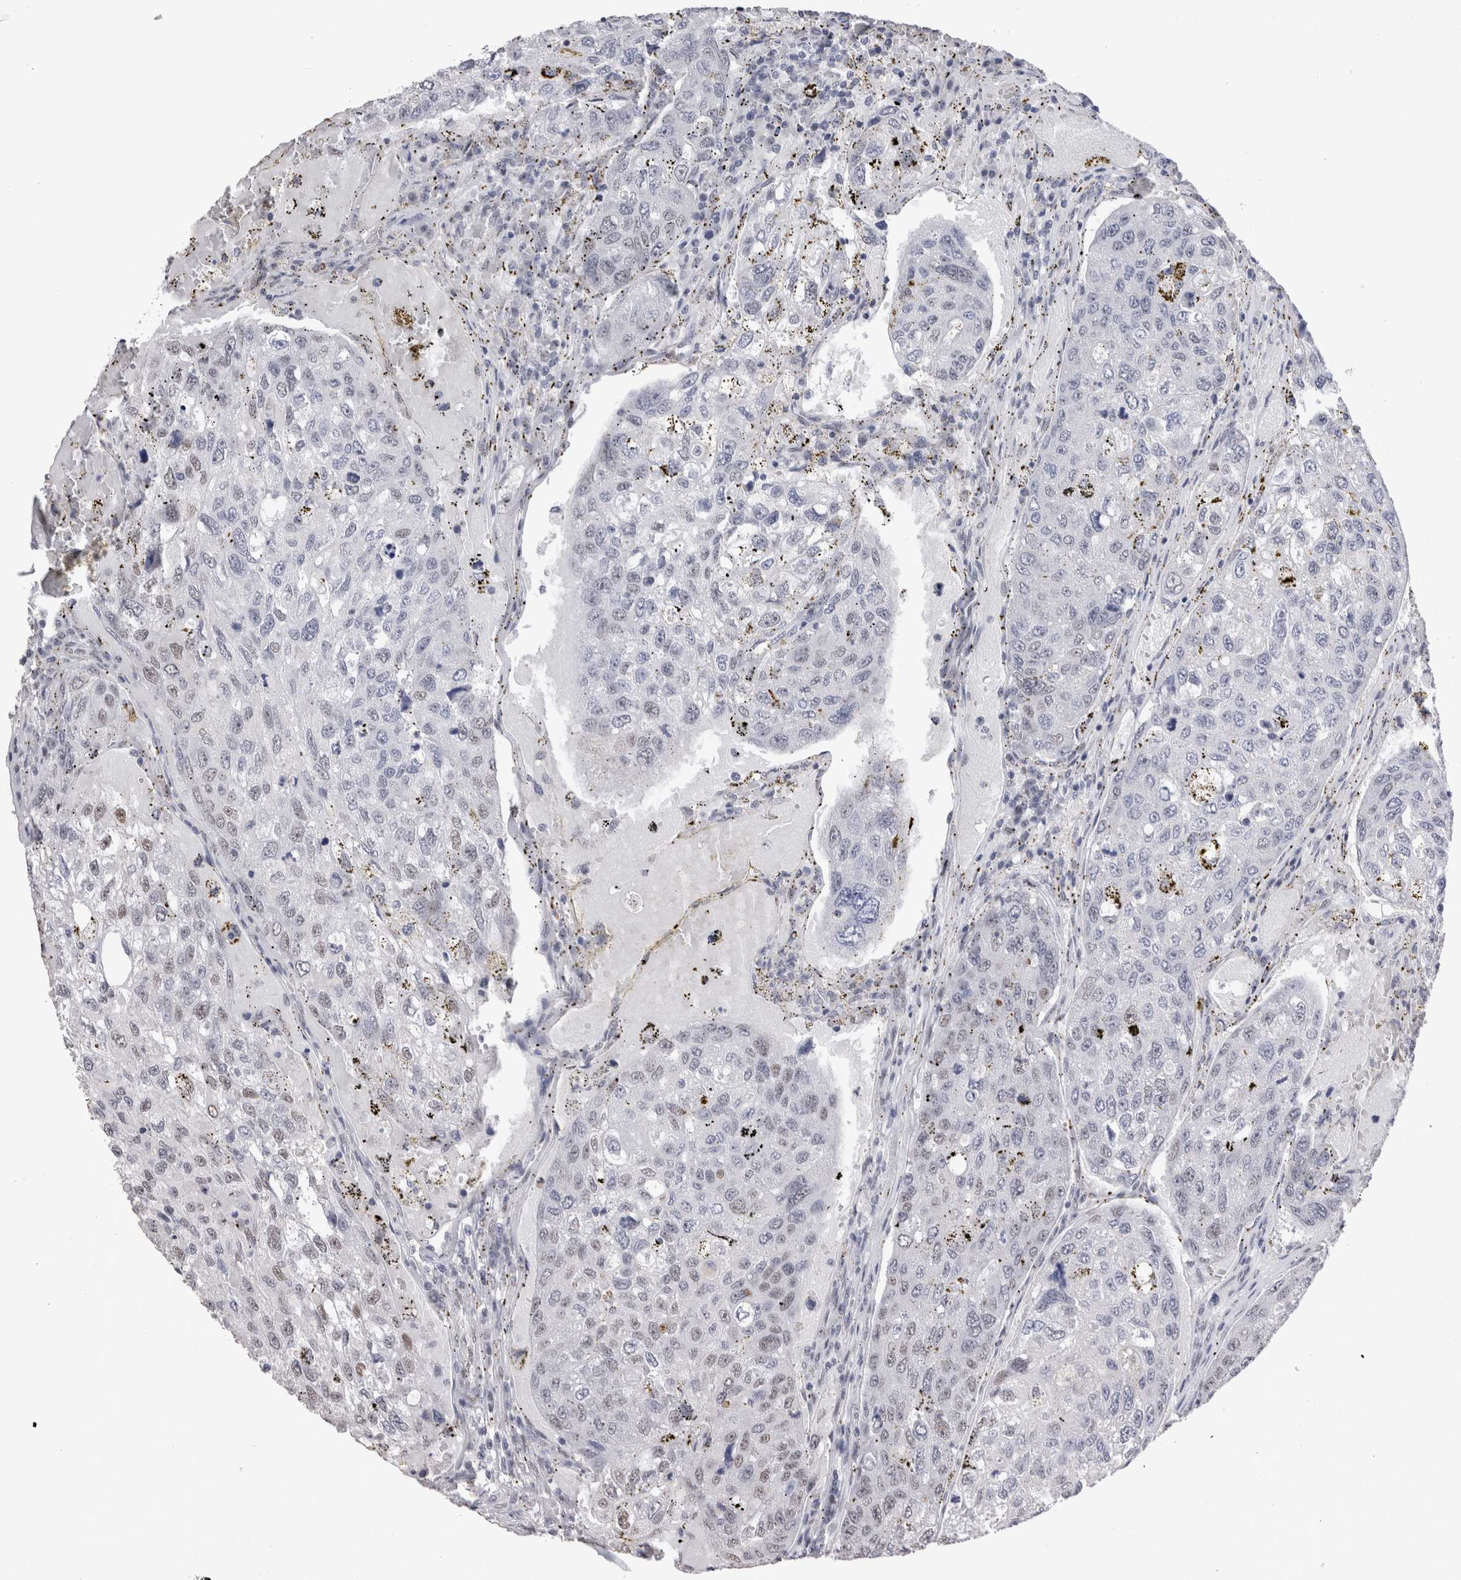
{"staining": {"intensity": "negative", "quantity": "none", "location": "none"}, "tissue": "urothelial cancer", "cell_type": "Tumor cells", "image_type": "cancer", "snomed": [{"axis": "morphology", "description": "Urothelial carcinoma, High grade"}, {"axis": "topography", "description": "Lymph node"}, {"axis": "topography", "description": "Urinary bladder"}], "caption": "Micrograph shows no protein expression in tumor cells of high-grade urothelial carcinoma tissue.", "gene": "RBM6", "patient": {"sex": "male", "age": 51}}